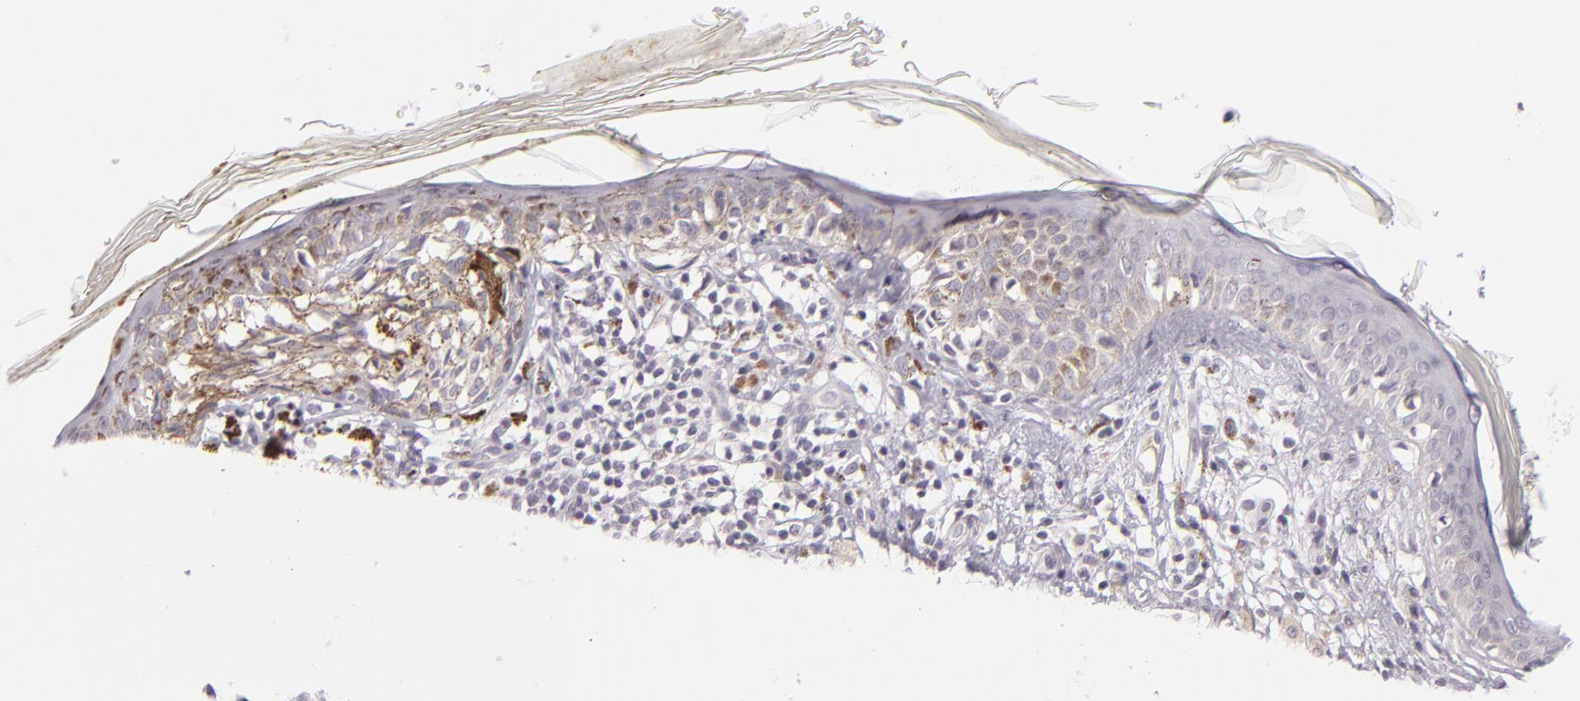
{"staining": {"intensity": "negative", "quantity": "none", "location": "none"}, "tissue": "melanoma", "cell_type": "Tumor cells", "image_type": "cancer", "snomed": [{"axis": "morphology", "description": "Malignant melanoma, NOS"}, {"axis": "topography", "description": "Skin"}], "caption": "Immunohistochemistry histopathology image of neoplastic tissue: human malignant melanoma stained with DAB (3,3'-diaminobenzidine) exhibits no significant protein positivity in tumor cells.", "gene": "DAG1", "patient": {"sex": "male", "age": 88}}